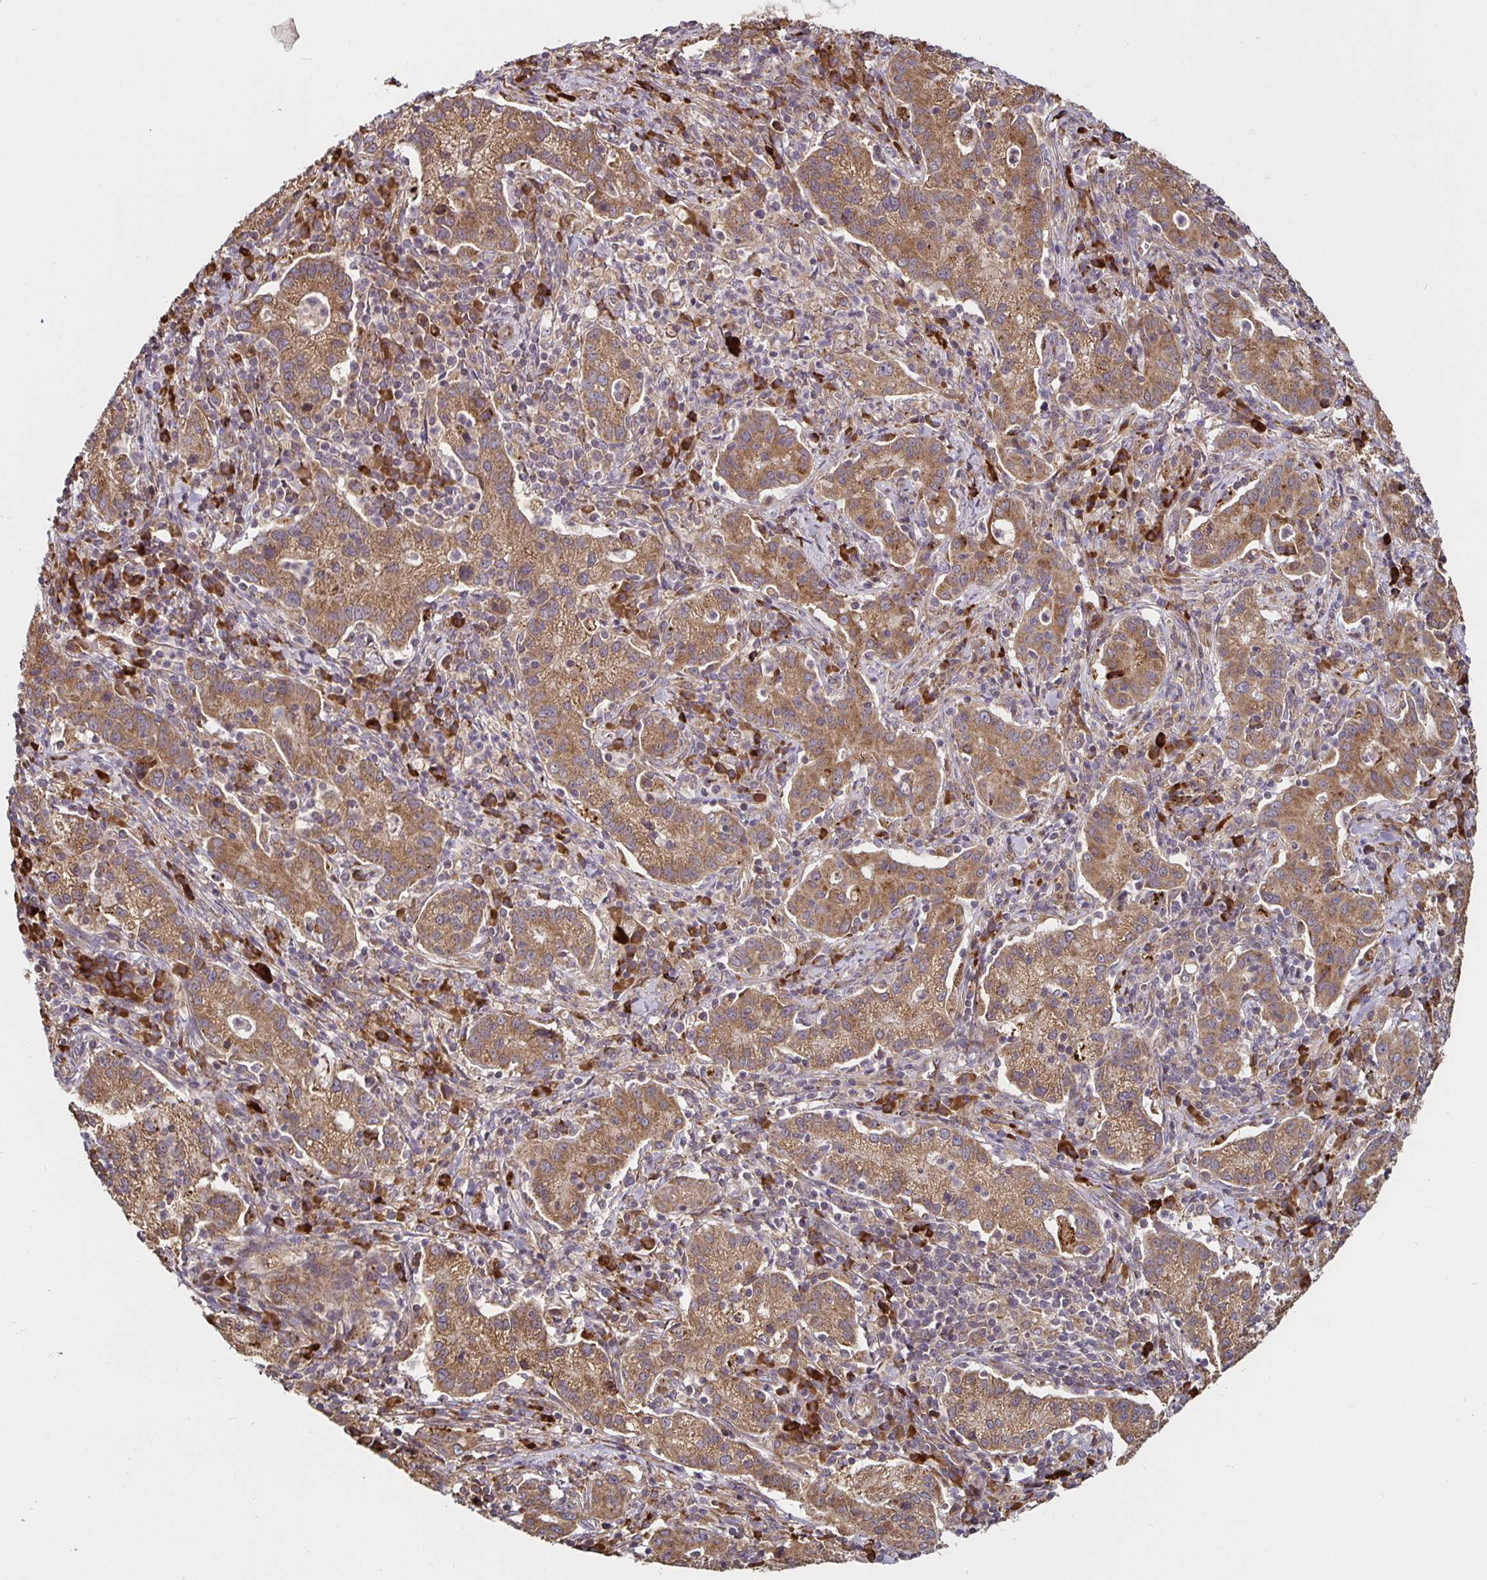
{"staining": {"intensity": "moderate", "quantity": ">75%", "location": "cytoplasmic/membranous"}, "tissue": "cervical cancer", "cell_type": "Tumor cells", "image_type": "cancer", "snomed": [{"axis": "morphology", "description": "Normal tissue, NOS"}, {"axis": "morphology", "description": "Adenocarcinoma, NOS"}, {"axis": "topography", "description": "Cervix"}], "caption": "Immunohistochemical staining of human cervical cancer demonstrates moderate cytoplasmic/membranous protein staining in about >75% of tumor cells. (DAB = brown stain, brightfield microscopy at high magnification).", "gene": "MLST8", "patient": {"sex": "female", "age": 44}}